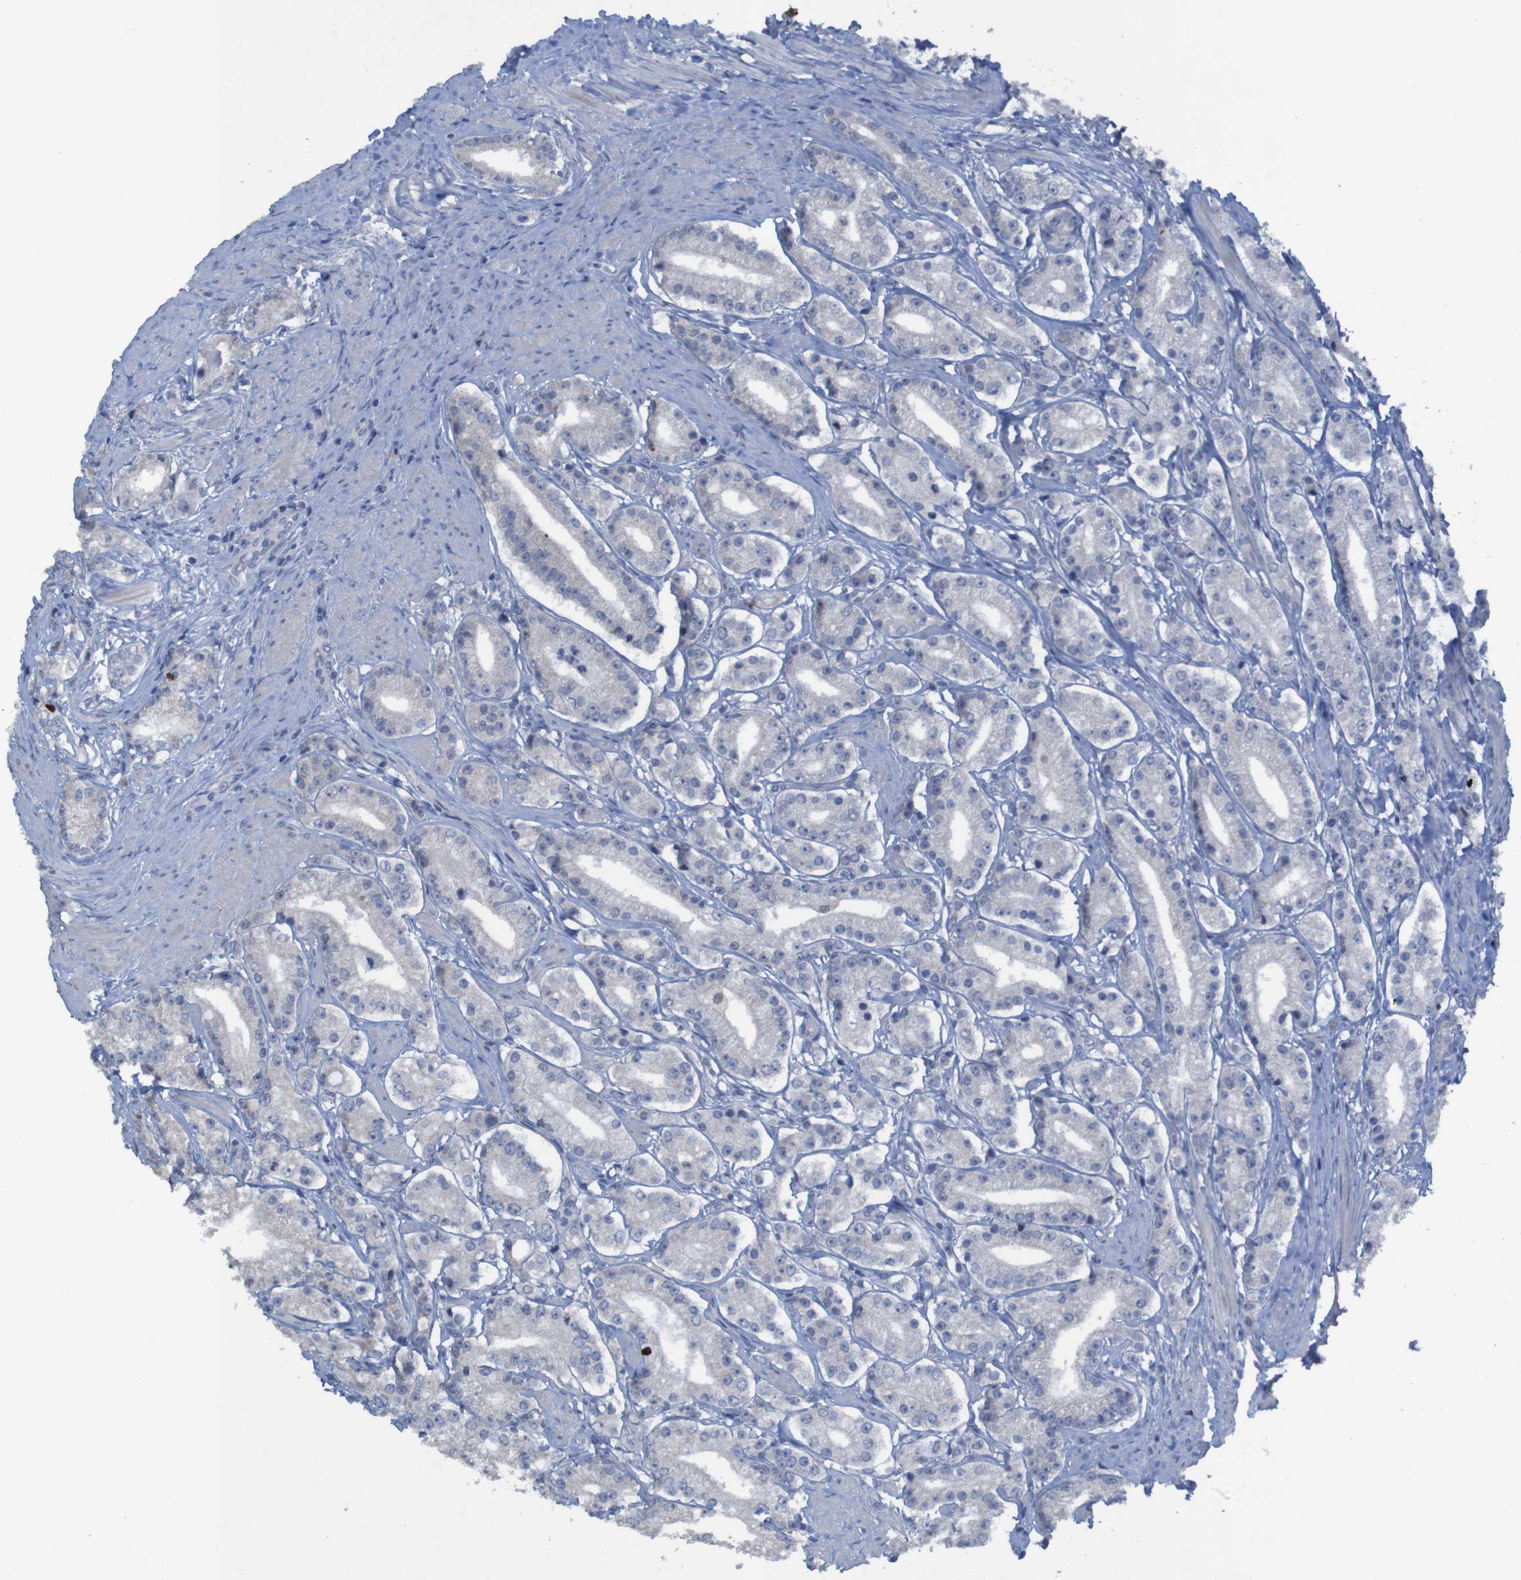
{"staining": {"intensity": "negative", "quantity": "none", "location": "none"}, "tissue": "prostate cancer", "cell_type": "Tumor cells", "image_type": "cancer", "snomed": [{"axis": "morphology", "description": "Adenocarcinoma, Low grade"}, {"axis": "topography", "description": "Prostate"}], "caption": "Immunohistochemical staining of prostate adenocarcinoma (low-grade) displays no significant expression in tumor cells.", "gene": "CLDN18", "patient": {"sex": "male", "age": 63}}